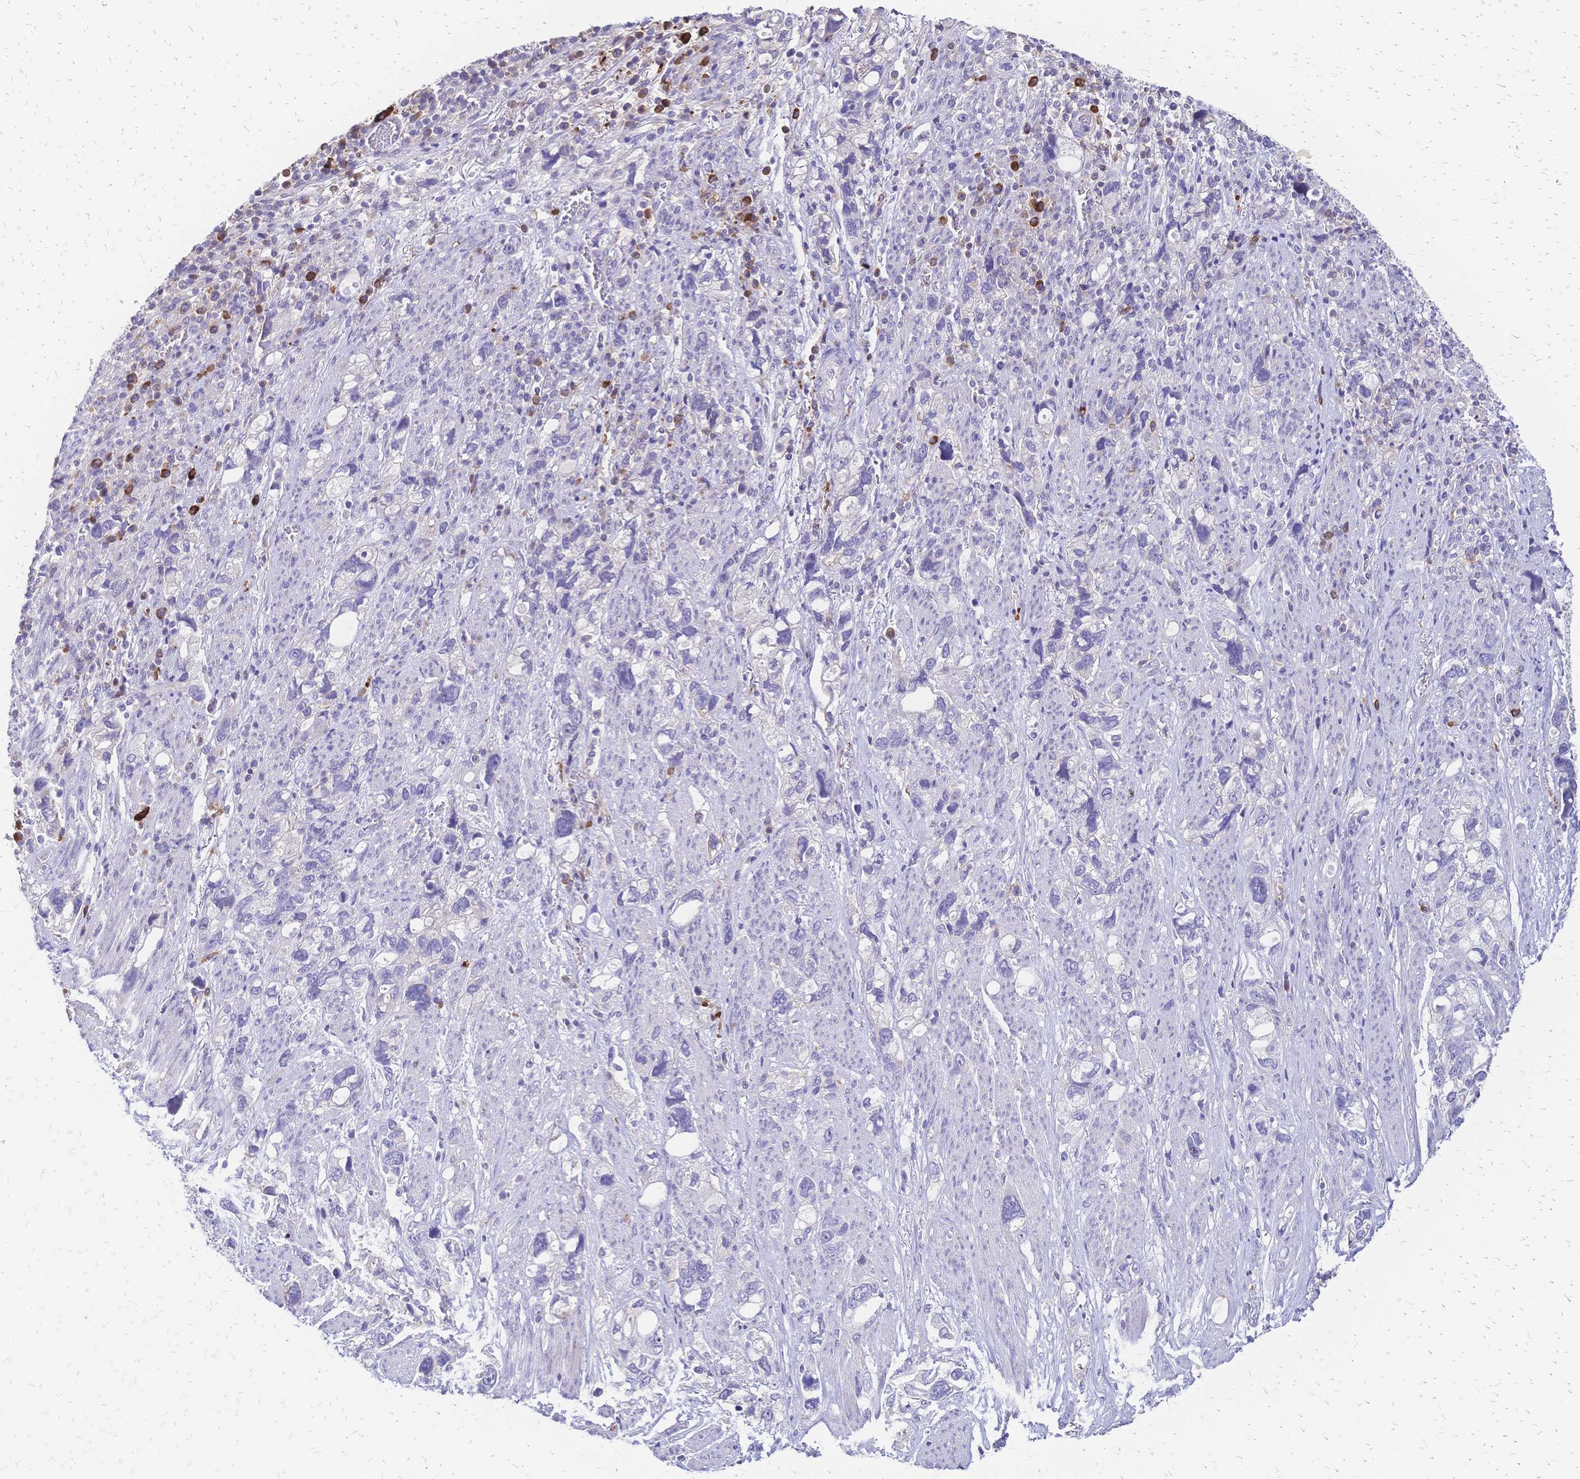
{"staining": {"intensity": "negative", "quantity": "none", "location": "none"}, "tissue": "stomach cancer", "cell_type": "Tumor cells", "image_type": "cancer", "snomed": [{"axis": "morphology", "description": "Adenocarcinoma, NOS"}, {"axis": "topography", "description": "Stomach, upper"}], "caption": "Immunohistochemical staining of human adenocarcinoma (stomach) reveals no significant staining in tumor cells. (DAB immunohistochemistry with hematoxylin counter stain).", "gene": "IL2RA", "patient": {"sex": "female", "age": 81}}